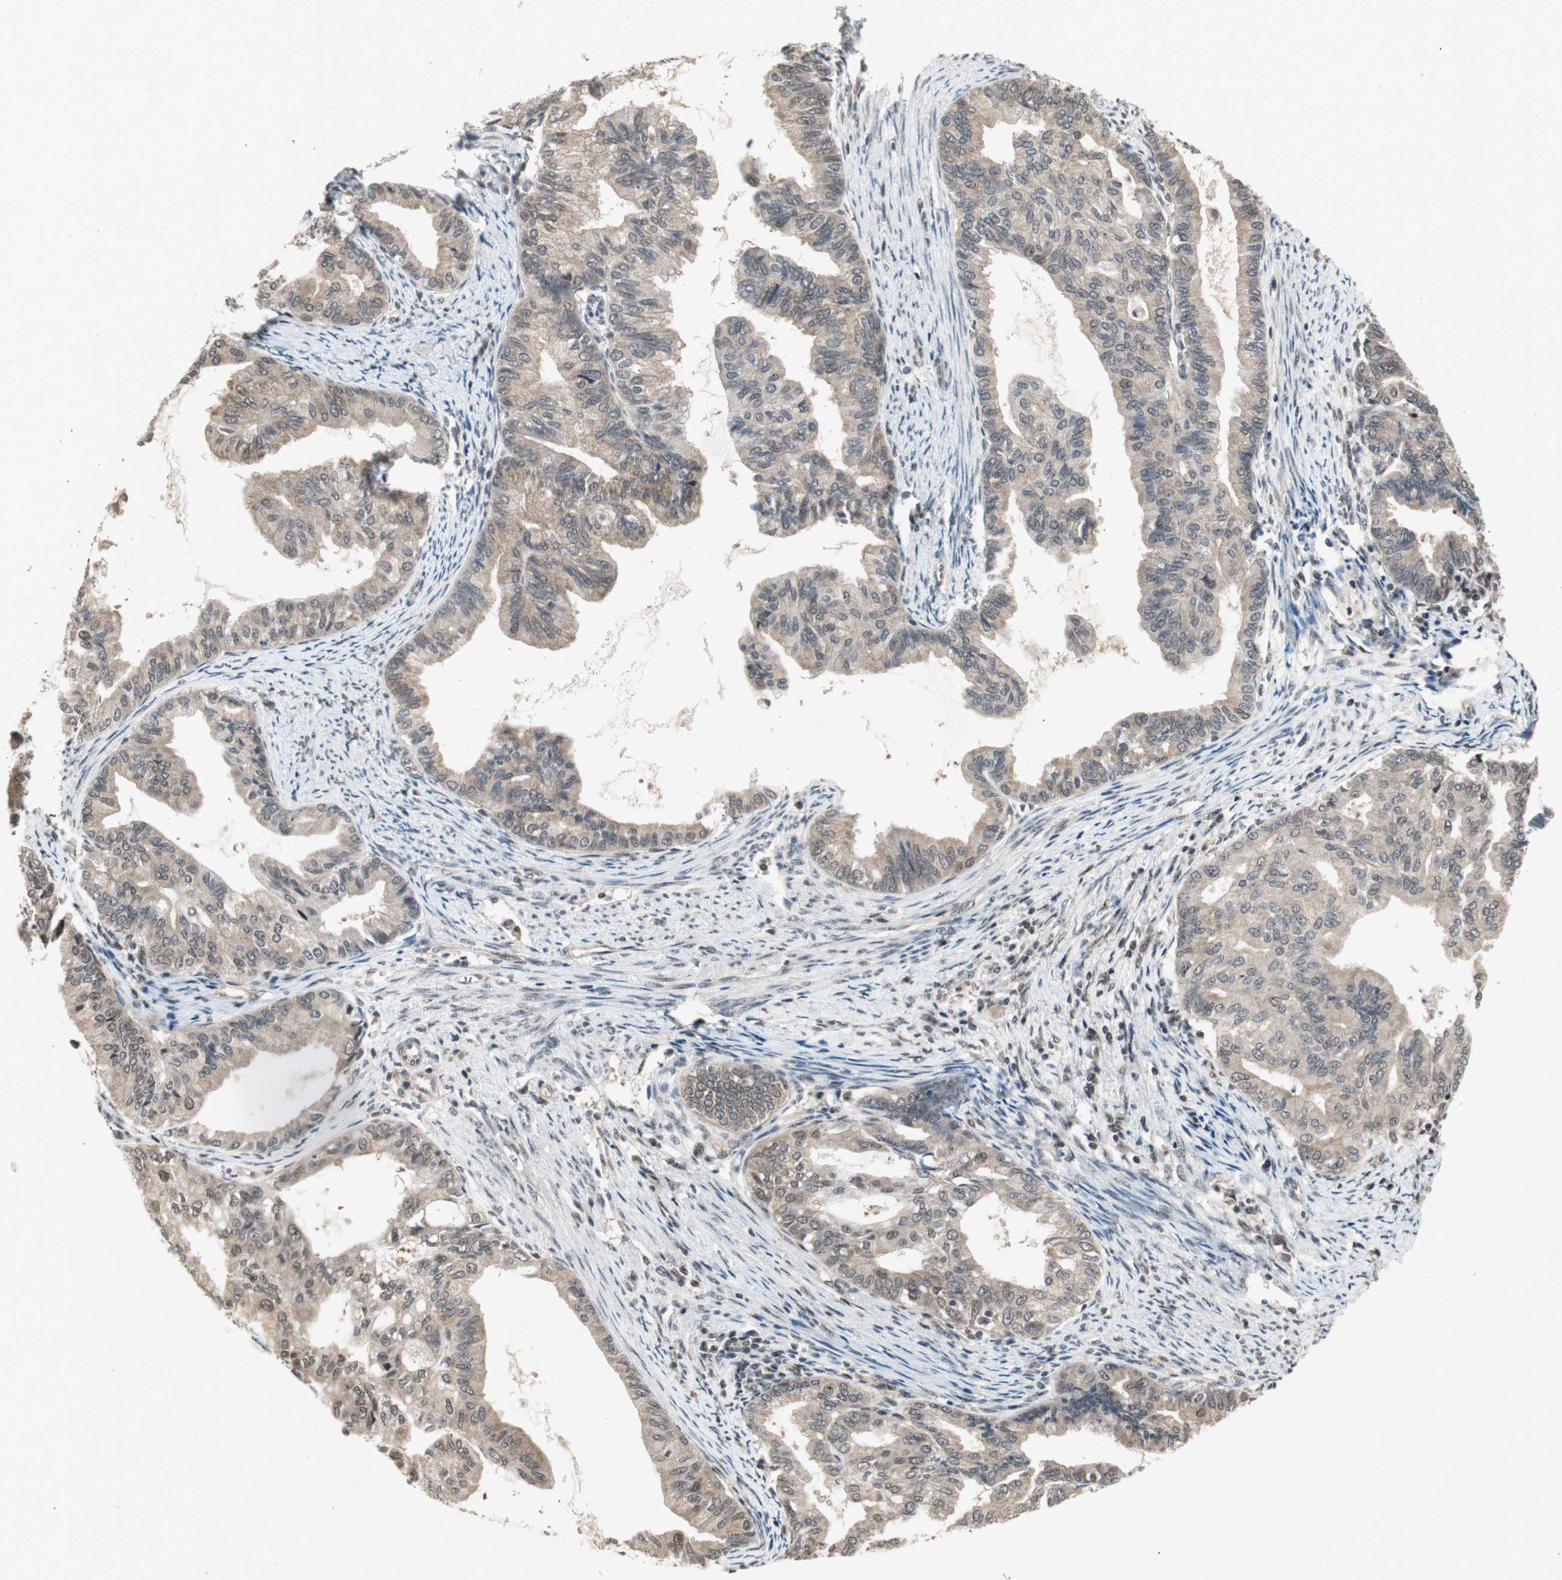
{"staining": {"intensity": "weak", "quantity": ">75%", "location": "cytoplasmic/membranous,nuclear"}, "tissue": "endometrial cancer", "cell_type": "Tumor cells", "image_type": "cancer", "snomed": [{"axis": "morphology", "description": "Adenocarcinoma, NOS"}, {"axis": "topography", "description": "Endometrium"}], "caption": "Endometrial cancer stained with DAB (3,3'-diaminobenzidine) immunohistochemistry displays low levels of weak cytoplasmic/membranous and nuclear positivity in about >75% of tumor cells.", "gene": "ZNF701", "patient": {"sex": "female", "age": 86}}